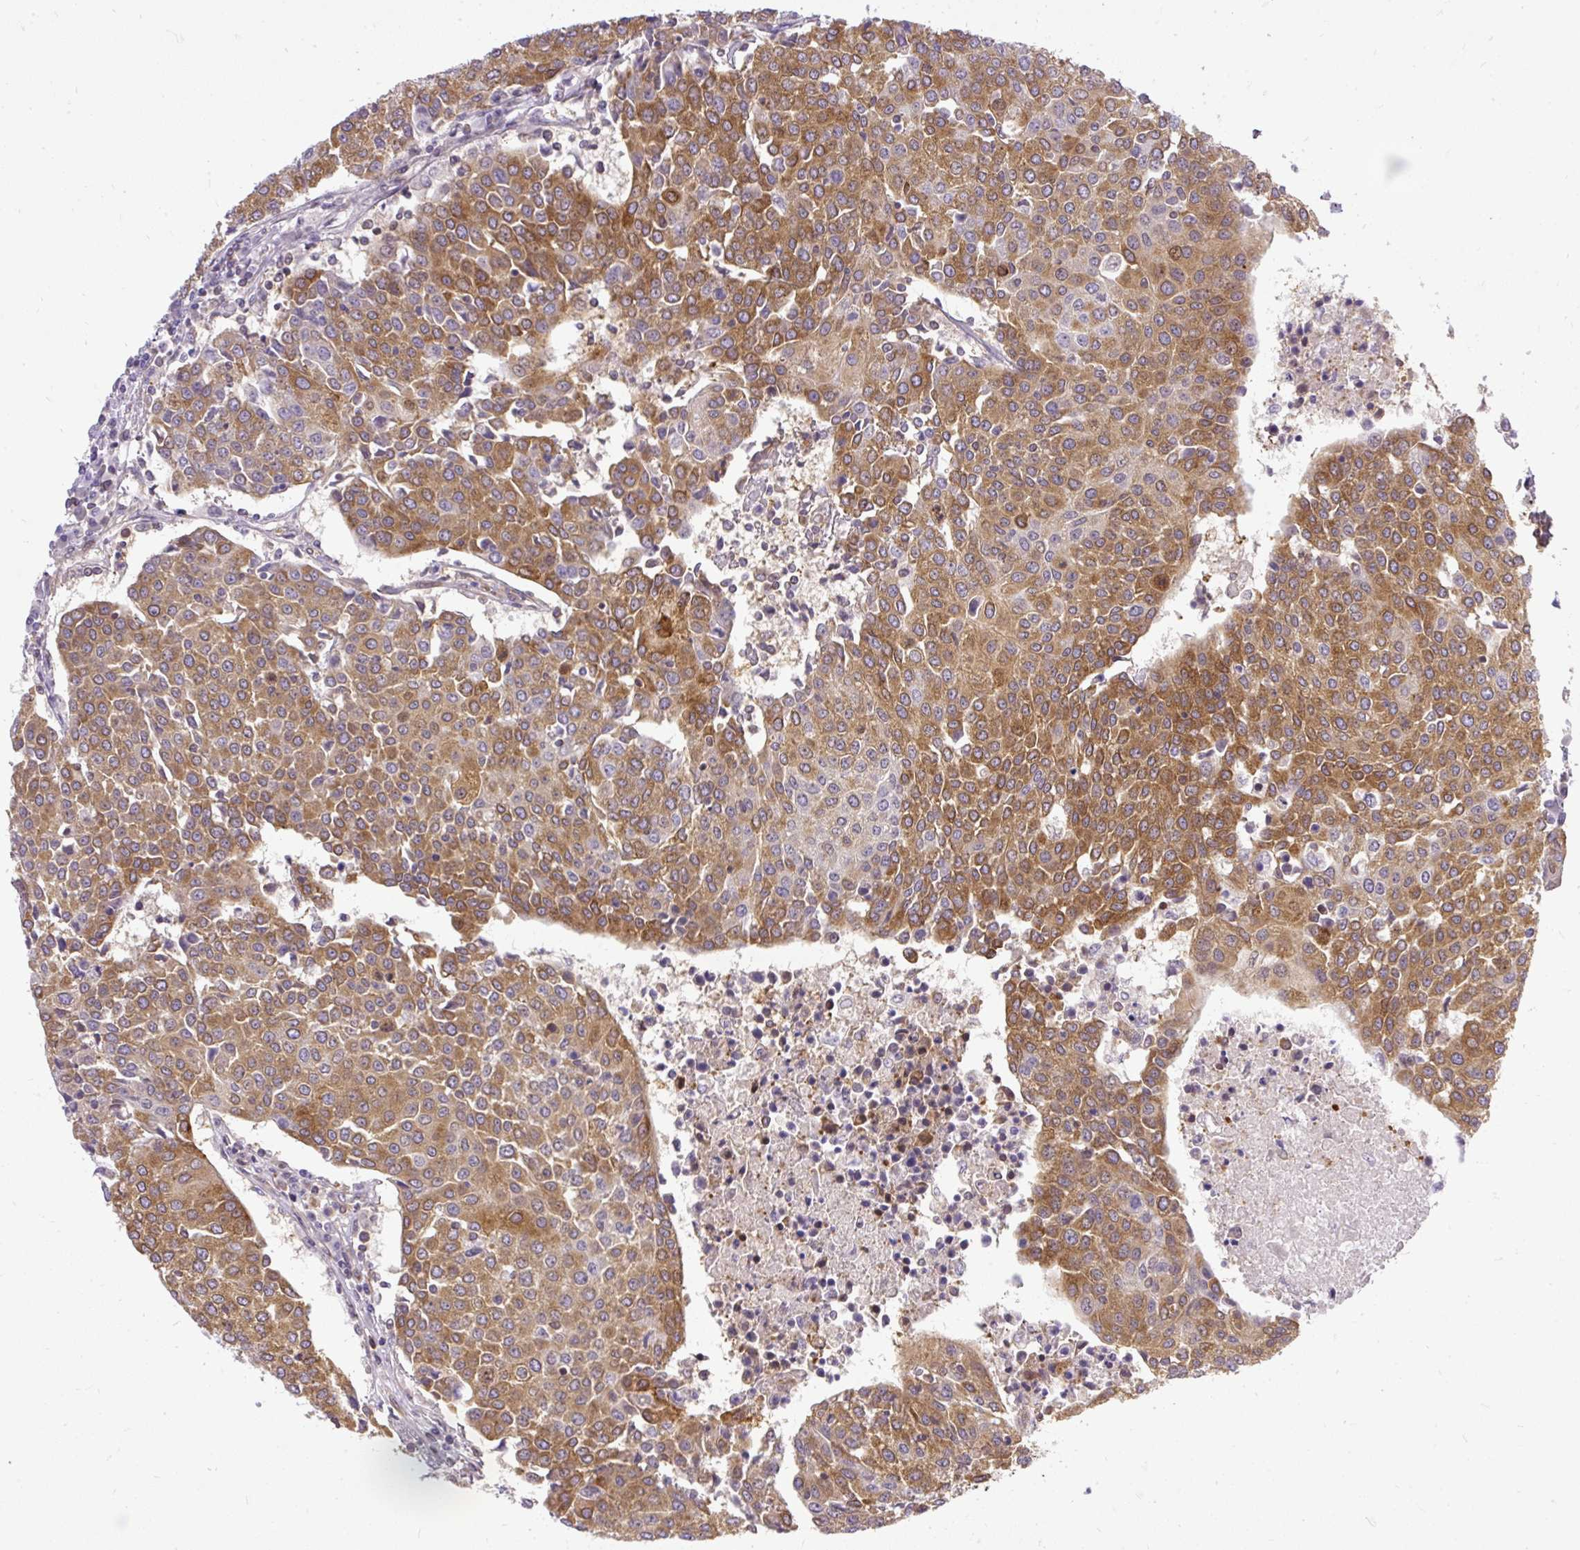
{"staining": {"intensity": "moderate", "quantity": ">75%", "location": "cytoplasmic/membranous"}, "tissue": "urothelial cancer", "cell_type": "Tumor cells", "image_type": "cancer", "snomed": [{"axis": "morphology", "description": "Urothelial carcinoma, High grade"}, {"axis": "topography", "description": "Urinary bladder"}], "caption": "Tumor cells demonstrate medium levels of moderate cytoplasmic/membranous staining in about >75% of cells in human urothelial carcinoma (high-grade). (DAB = brown stain, brightfield microscopy at high magnification).", "gene": "TRIM17", "patient": {"sex": "female", "age": 85}}